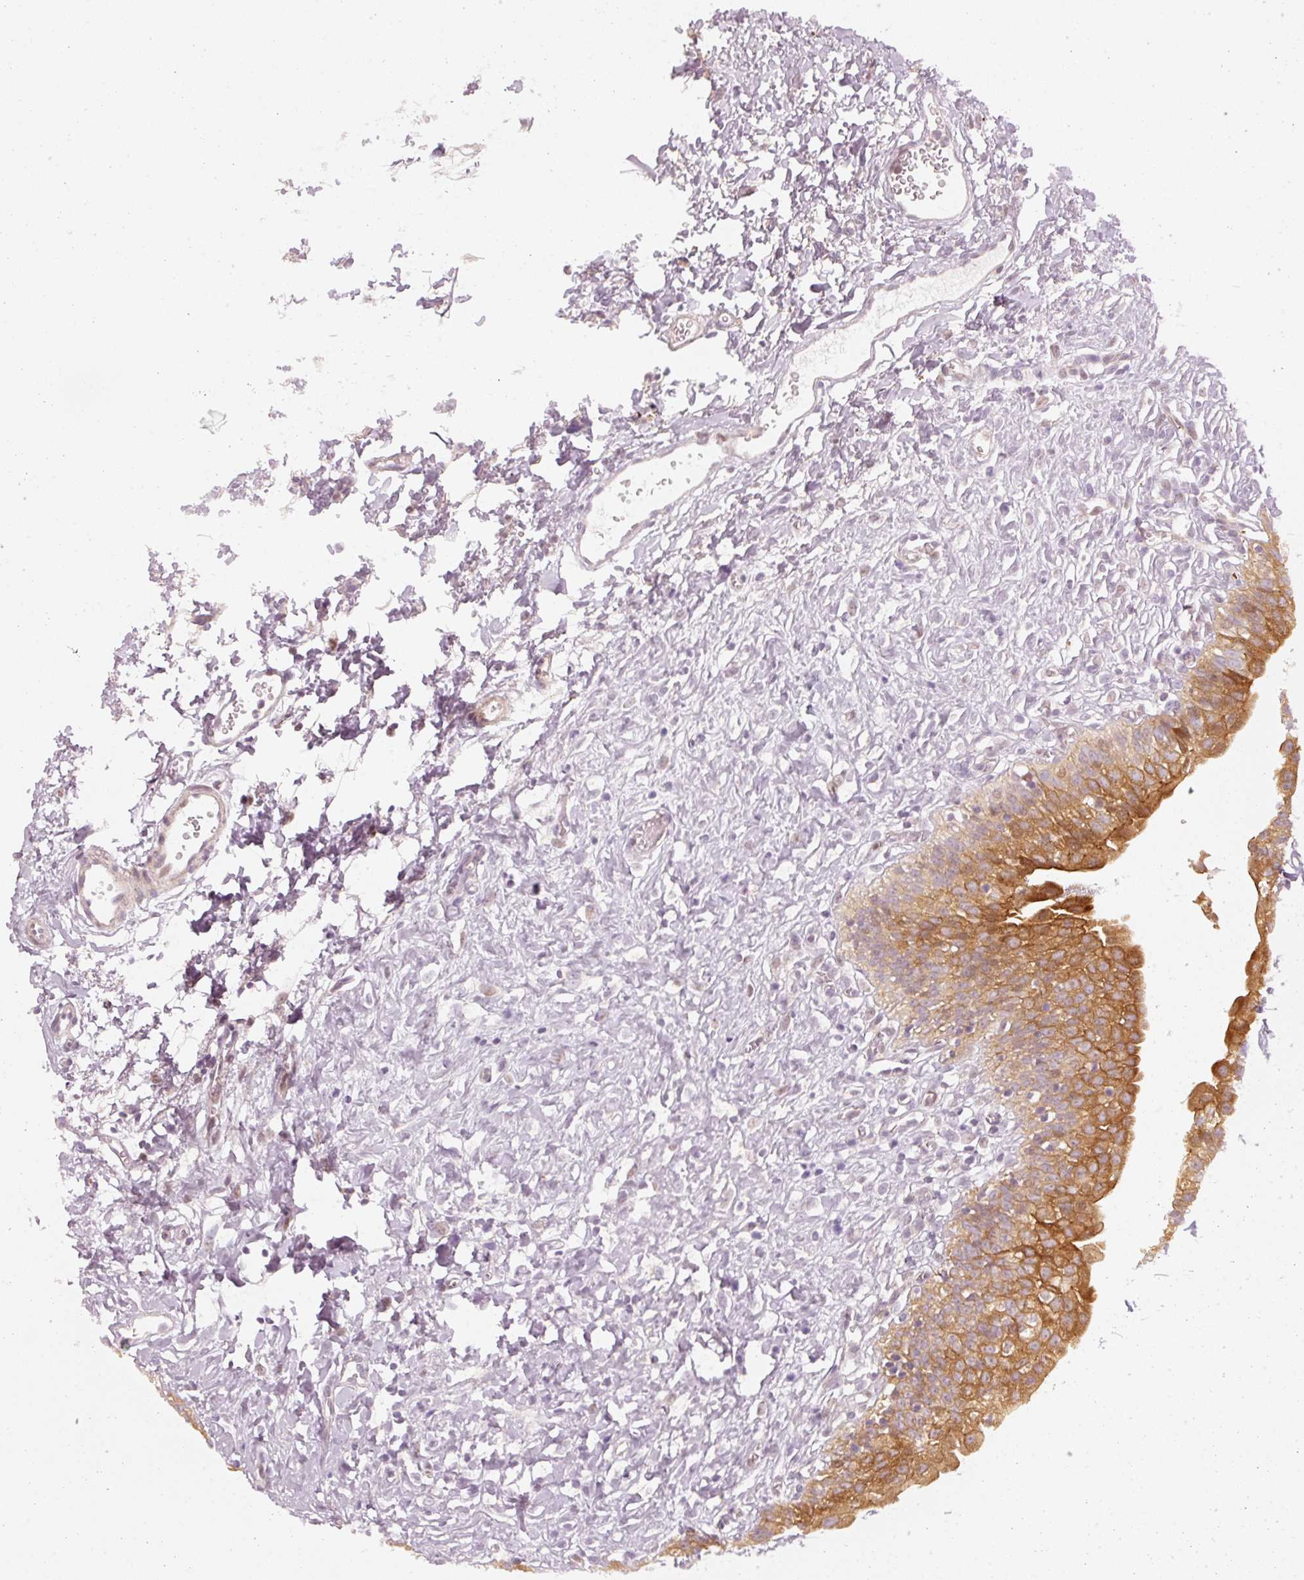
{"staining": {"intensity": "strong", "quantity": "25%-75%", "location": "cytoplasmic/membranous,nuclear"}, "tissue": "urinary bladder", "cell_type": "Urothelial cells", "image_type": "normal", "snomed": [{"axis": "morphology", "description": "Normal tissue, NOS"}, {"axis": "topography", "description": "Urinary bladder"}], "caption": "Immunohistochemical staining of benign urinary bladder exhibits 25%-75% levels of strong cytoplasmic/membranous,nuclear protein expression in about 25%-75% of urothelial cells. Nuclei are stained in blue.", "gene": "DAPP1", "patient": {"sex": "male", "age": 51}}